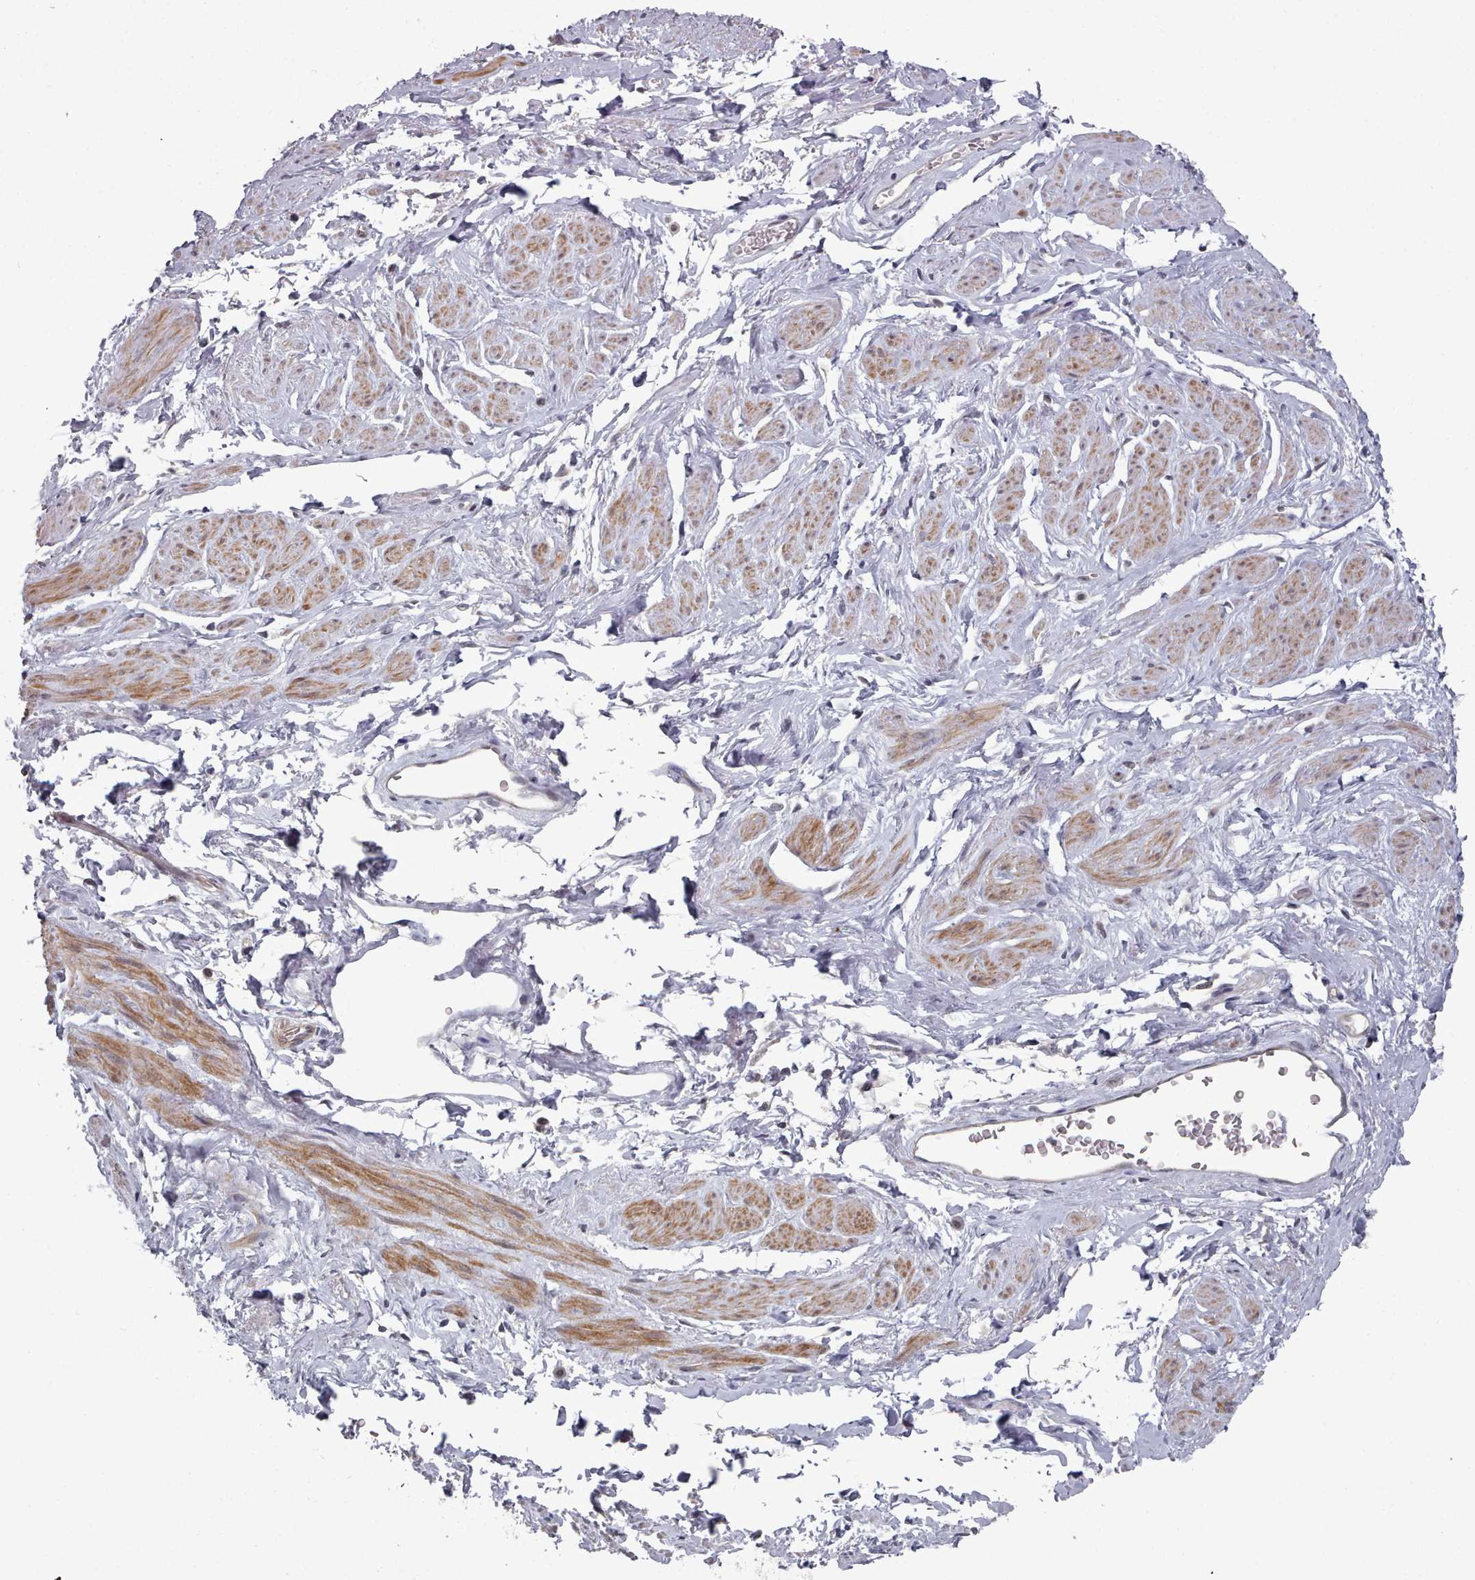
{"staining": {"intensity": "negative", "quantity": "none", "location": "none"}, "tissue": "adipose tissue", "cell_type": "Adipocytes", "image_type": "normal", "snomed": [{"axis": "morphology", "description": "Normal tissue, NOS"}, {"axis": "morphology", "description": "Adenocarcinoma, NOS"}, {"axis": "topography", "description": "Rectum"}, {"axis": "topography", "description": "Vagina"}, {"axis": "topography", "description": "Peripheral nerve tissue"}], "caption": "Photomicrograph shows no significant protein positivity in adipocytes of unremarkable adipose tissue.", "gene": "HYAL3", "patient": {"sex": "female", "age": 71}}